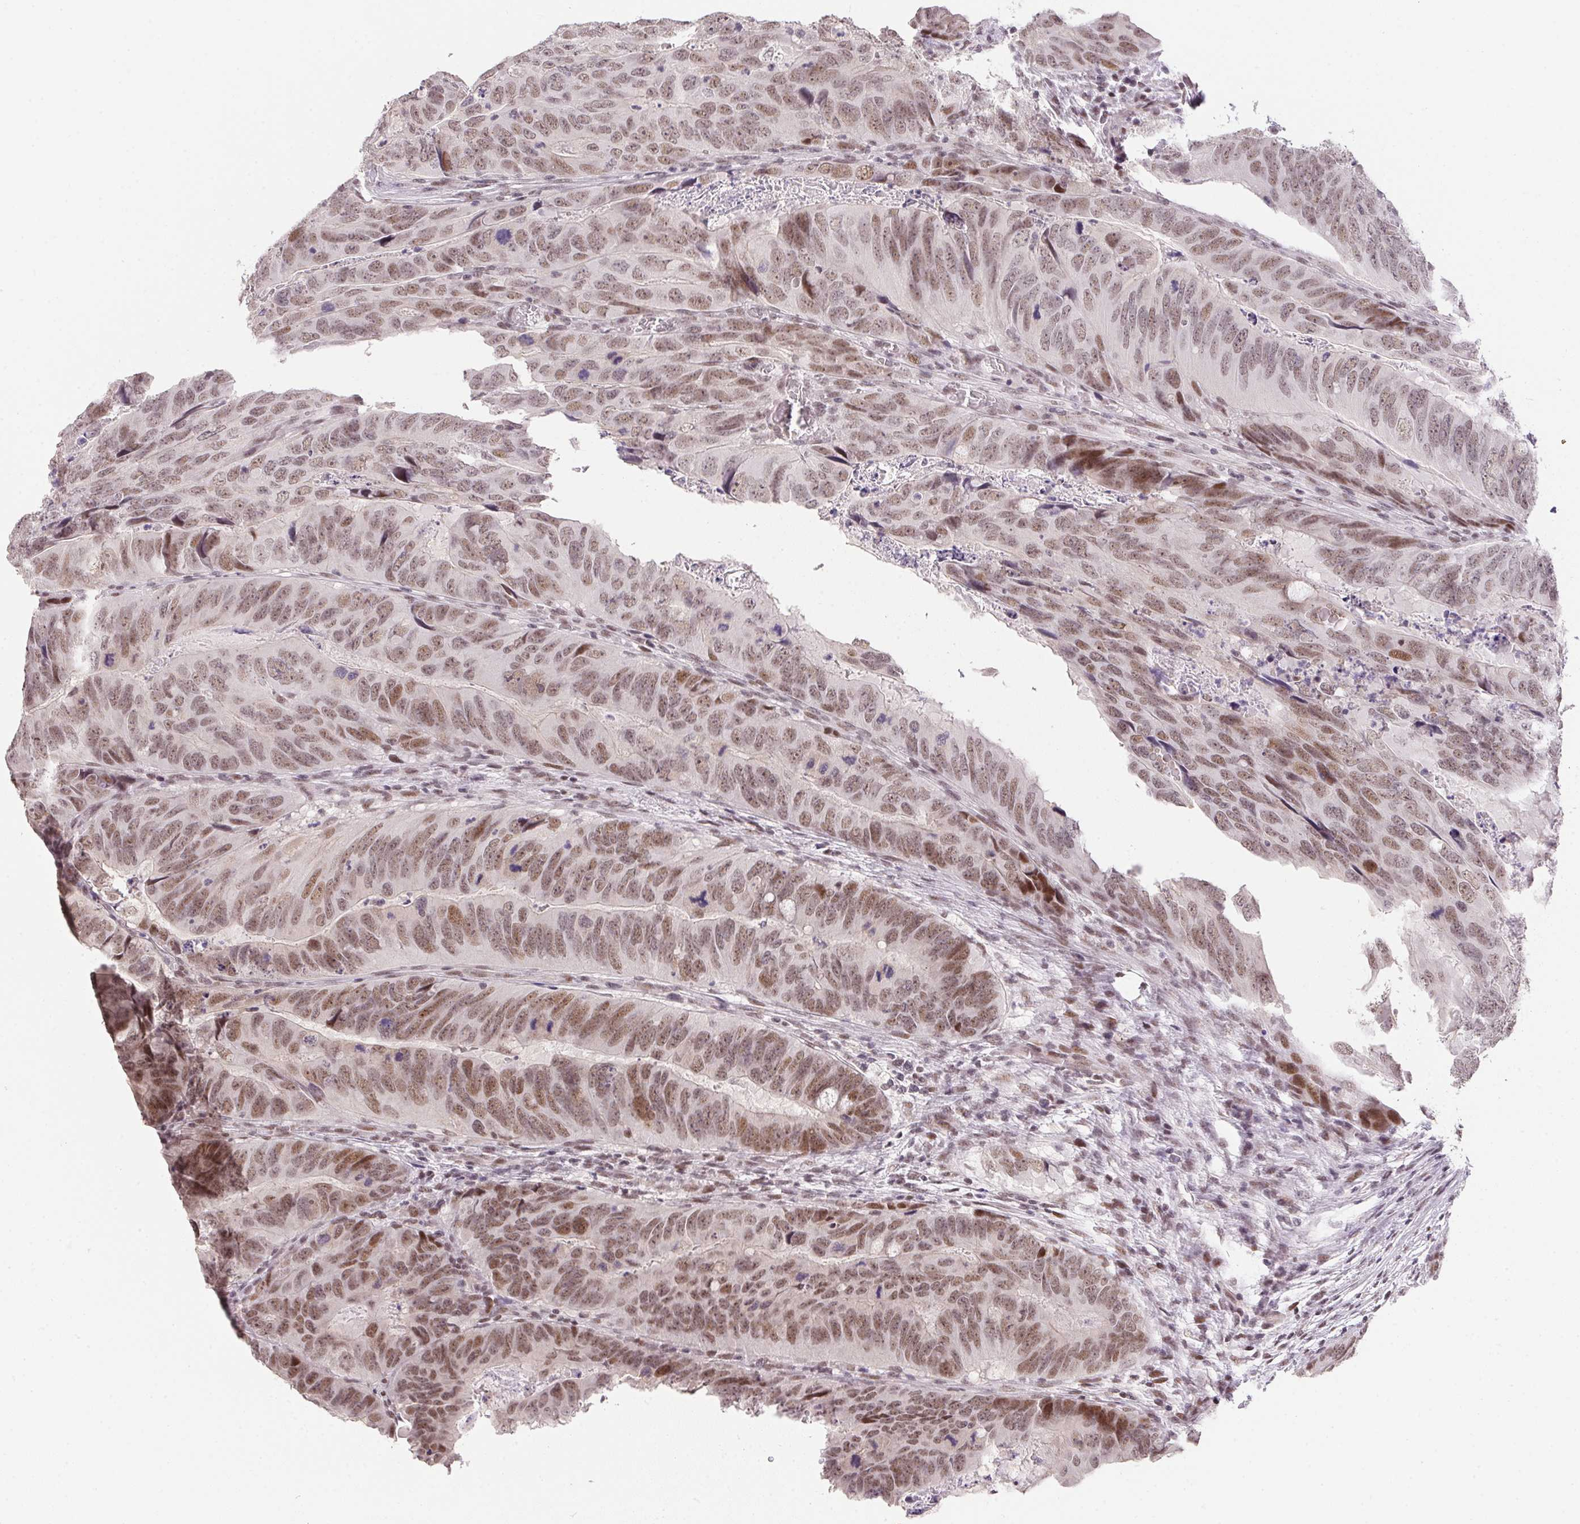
{"staining": {"intensity": "moderate", "quantity": ">75%", "location": "nuclear"}, "tissue": "colorectal cancer", "cell_type": "Tumor cells", "image_type": "cancer", "snomed": [{"axis": "morphology", "description": "Adenocarcinoma, NOS"}, {"axis": "topography", "description": "Colon"}], "caption": "DAB (3,3'-diaminobenzidine) immunohistochemical staining of human adenocarcinoma (colorectal) exhibits moderate nuclear protein staining in approximately >75% of tumor cells. Immunohistochemistry stains the protein of interest in brown and the nuclei are stained blue.", "gene": "KDM4D", "patient": {"sex": "male", "age": 79}}